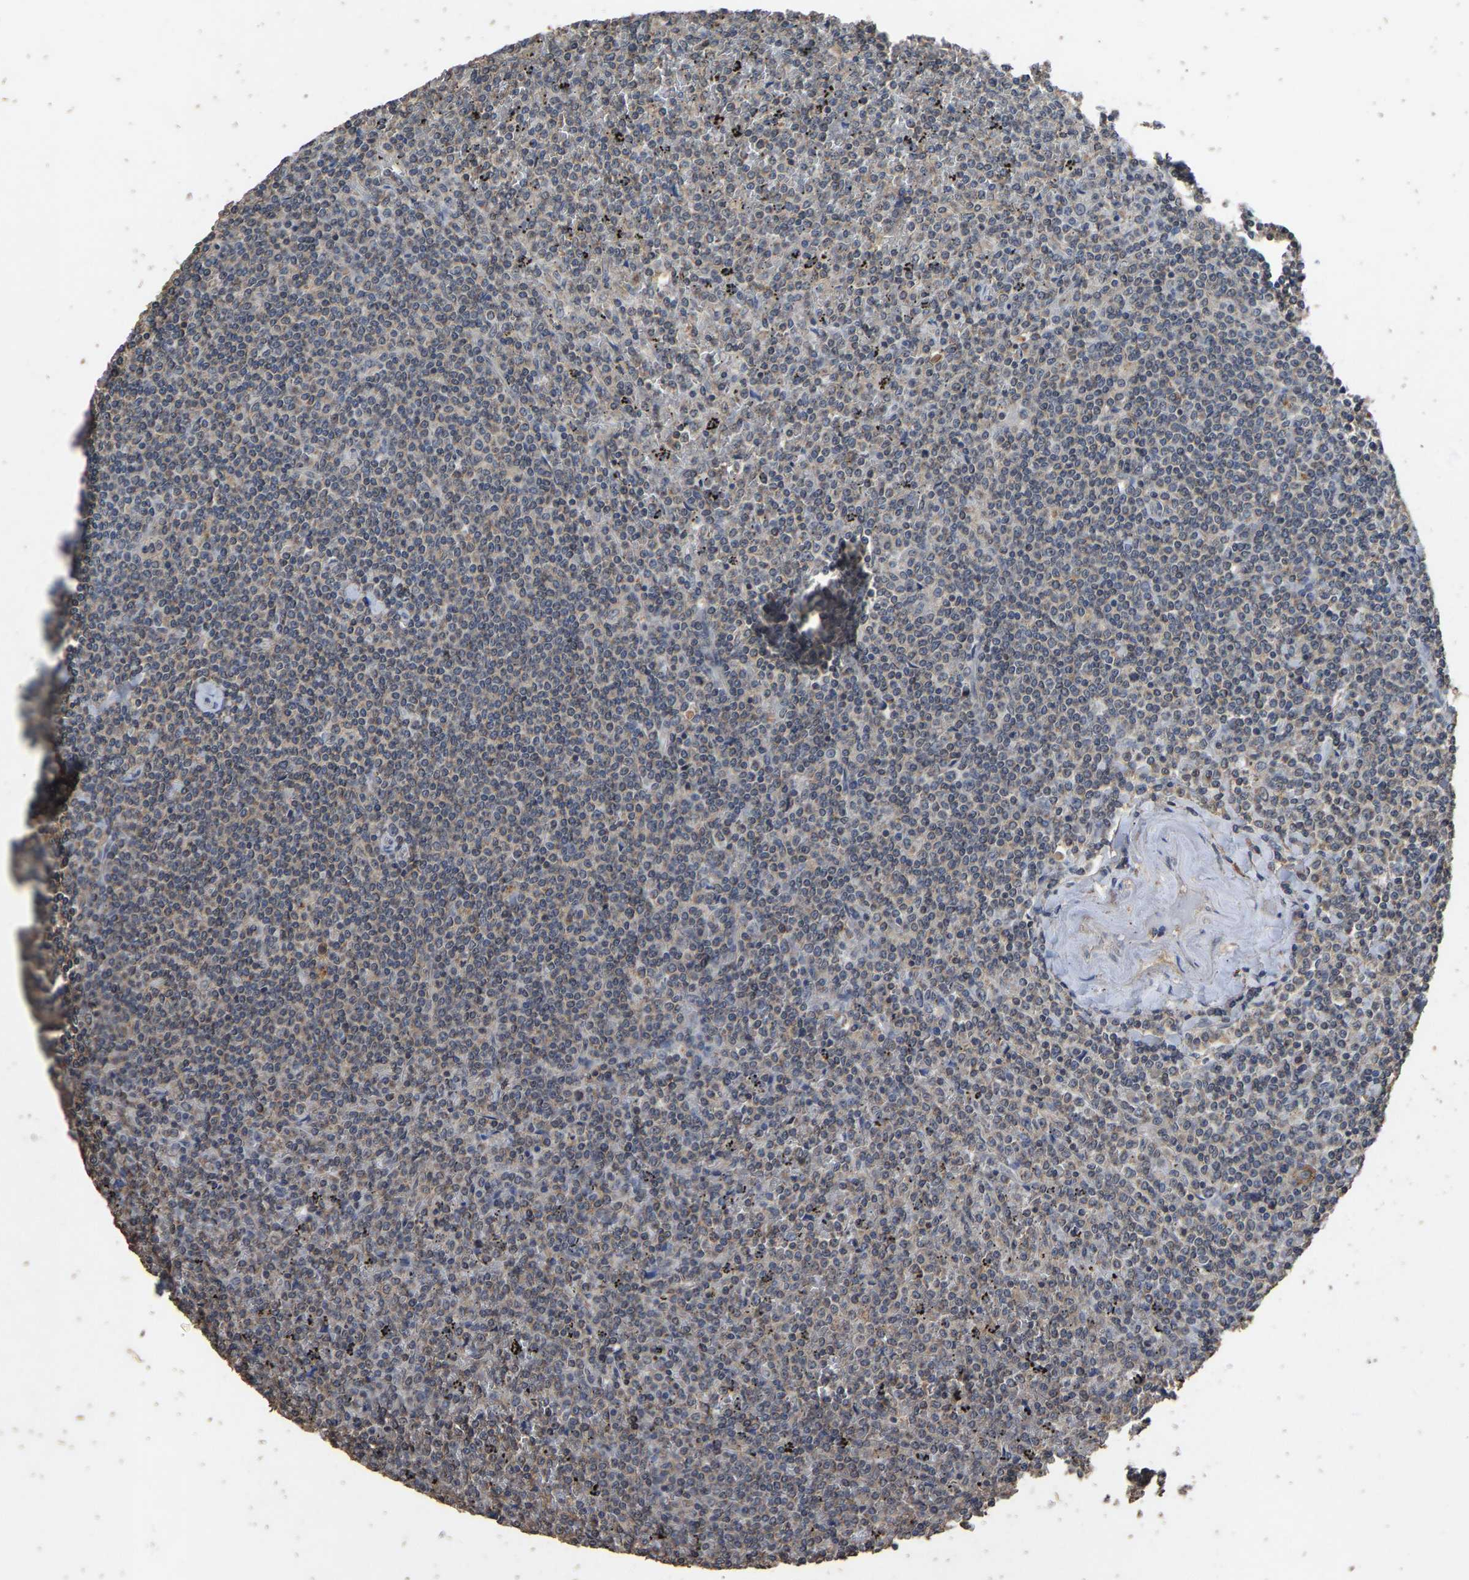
{"staining": {"intensity": "weak", "quantity": "25%-75%", "location": "cytoplasmic/membranous"}, "tissue": "lymphoma", "cell_type": "Tumor cells", "image_type": "cancer", "snomed": [{"axis": "morphology", "description": "Malignant lymphoma, non-Hodgkin's type, Low grade"}, {"axis": "topography", "description": "Spleen"}], "caption": "DAB (3,3'-diaminobenzidine) immunohistochemical staining of human malignant lymphoma, non-Hodgkin's type (low-grade) shows weak cytoplasmic/membranous protein positivity in about 25%-75% of tumor cells.", "gene": "CIDEC", "patient": {"sex": "female", "age": 19}}